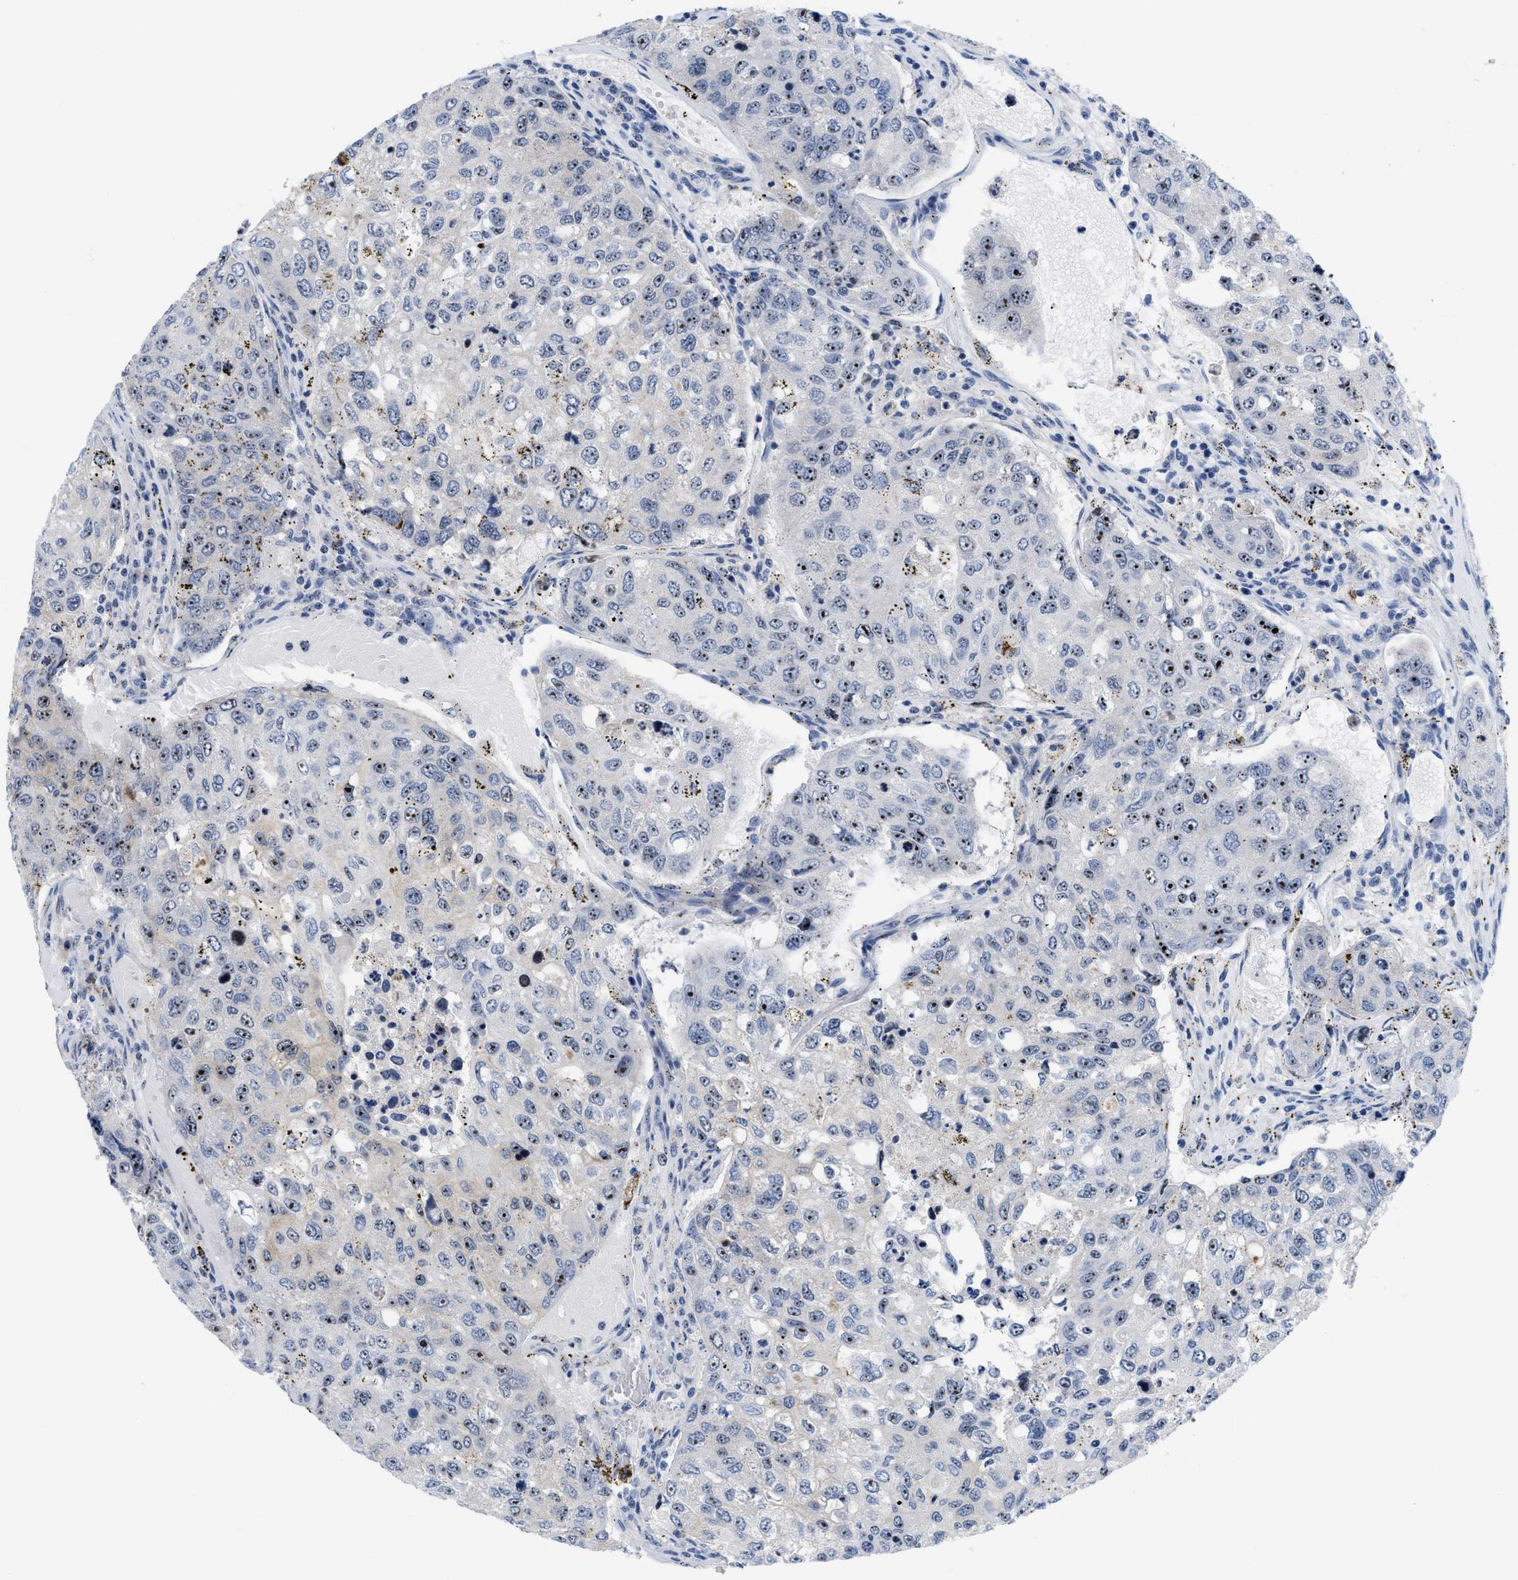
{"staining": {"intensity": "moderate", "quantity": ">75%", "location": "nuclear"}, "tissue": "urothelial cancer", "cell_type": "Tumor cells", "image_type": "cancer", "snomed": [{"axis": "morphology", "description": "Urothelial carcinoma, High grade"}, {"axis": "topography", "description": "Lymph node"}, {"axis": "topography", "description": "Urinary bladder"}], "caption": "Human urothelial cancer stained with a protein marker shows moderate staining in tumor cells.", "gene": "NOP58", "patient": {"sex": "male", "age": 51}}